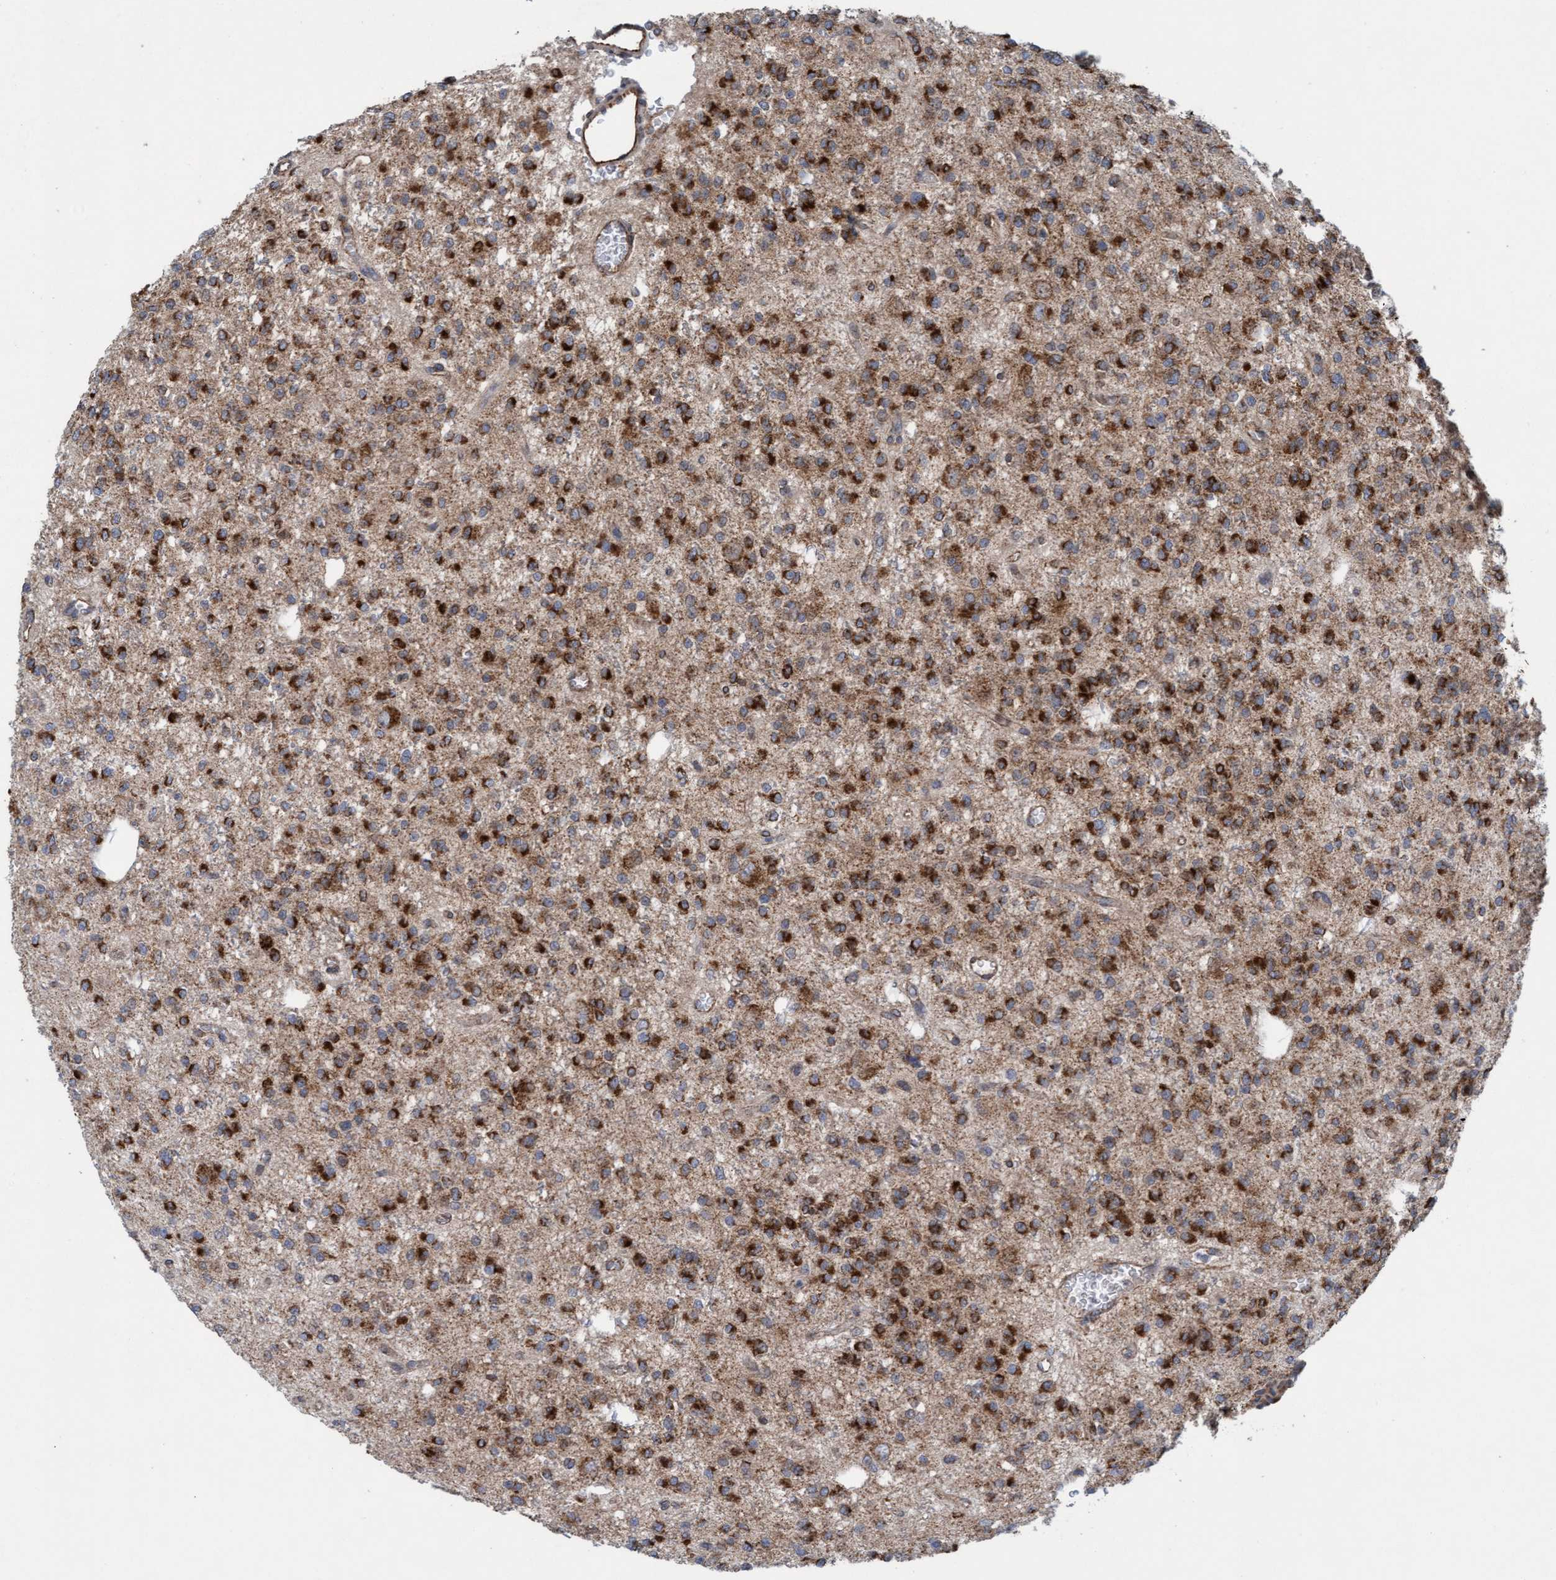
{"staining": {"intensity": "strong", "quantity": "25%-75%", "location": "cytoplasmic/membranous"}, "tissue": "glioma", "cell_type": "Tumor cells", "image_type": "cancer", "snomed": [{"axis": "morphology", "description": "Glioma, malignant, Low grade"}, {"axis": "topography", "description": "Brain"}], "caption": "About 25%-75% of tumor cells in human low-grade glioma (malignant) demonstrate strong cytoplasmic/membranous protein staining as visualized by brown immunohistochemical staining.", "gene": "MRPS23", "patient": {"sex": "male", "age": 38}}